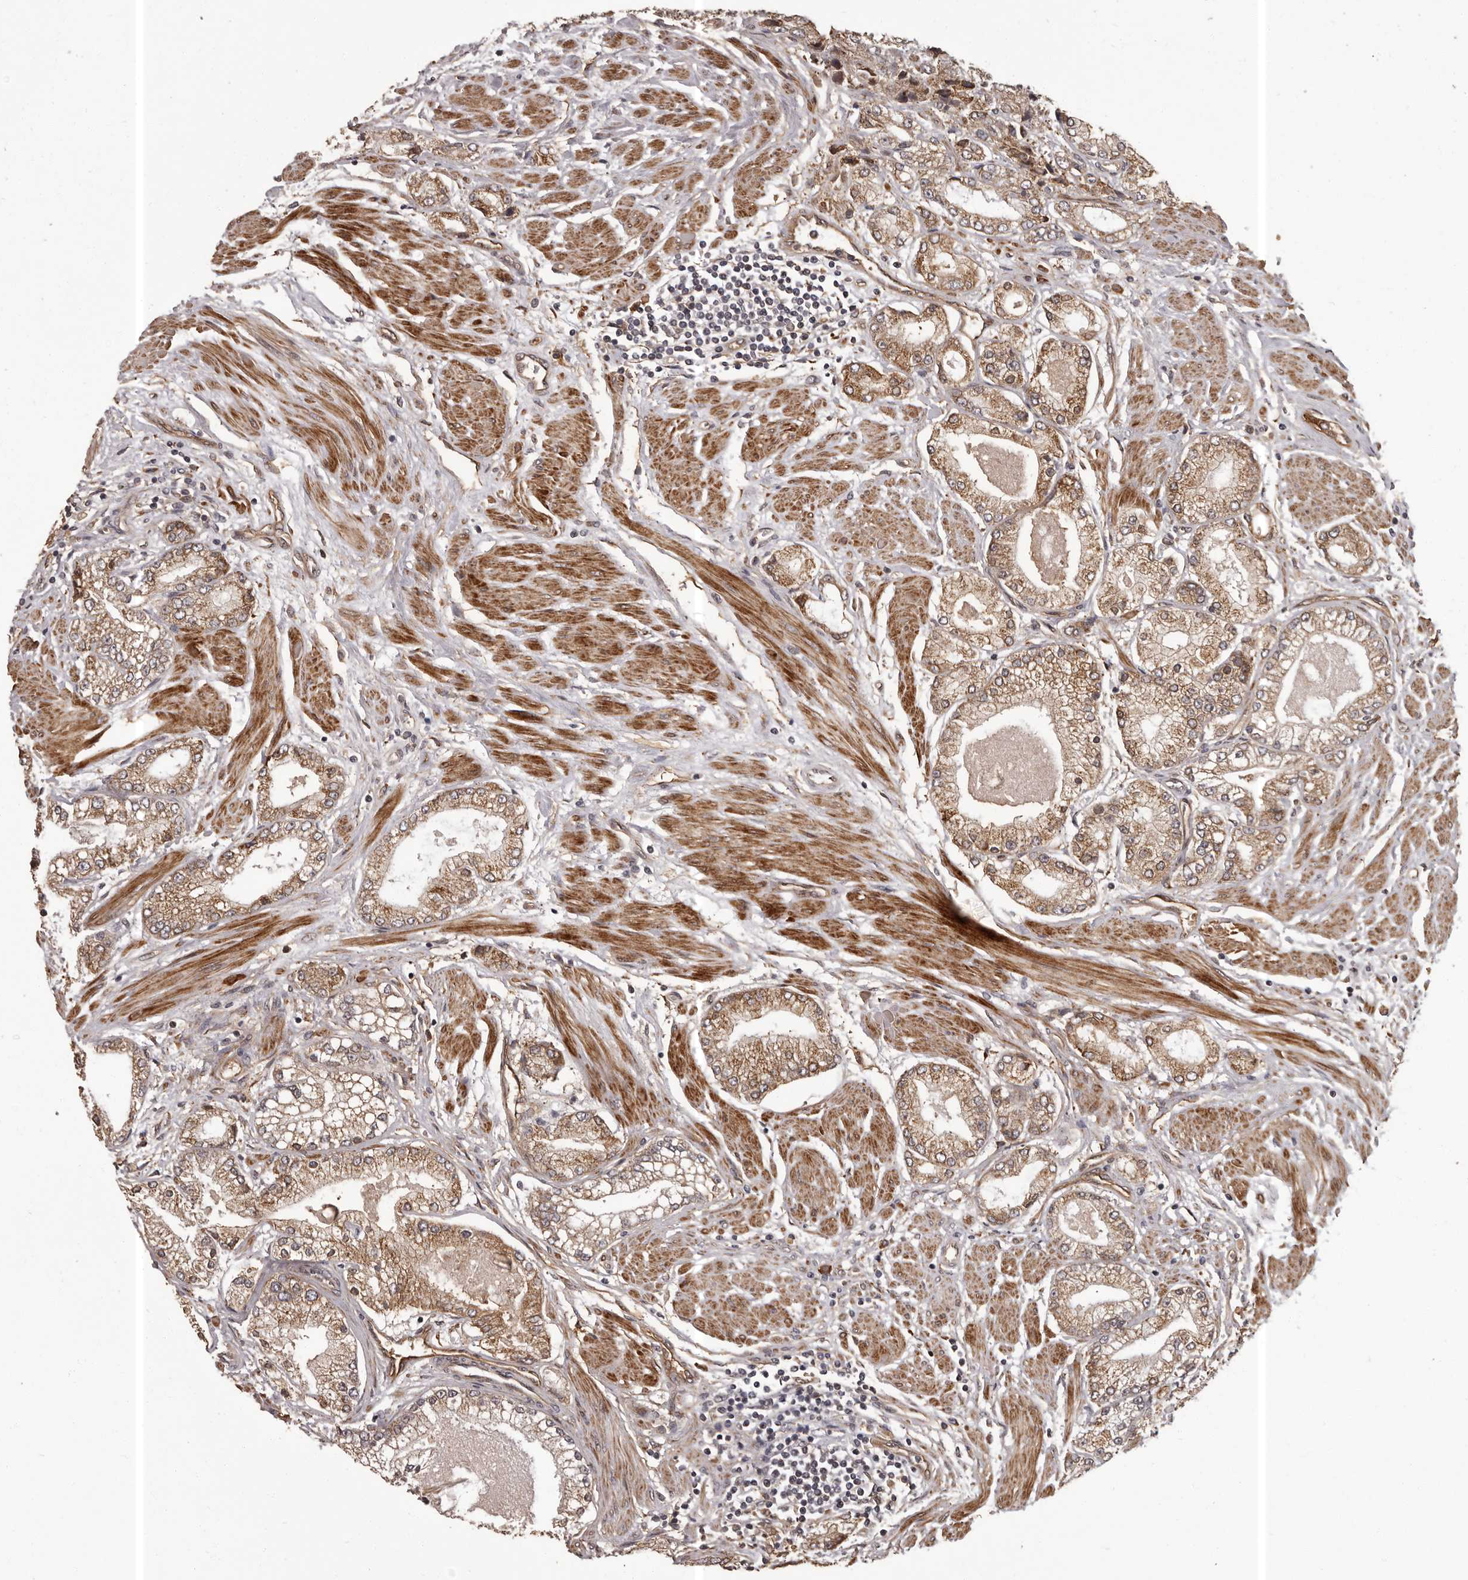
{"staining": {"intensity": "moderate", "quantity": ">75%", "location": "cytoplasmic/membranous"}, "tissue": "prostate cancer", "cell_type": "Tumor cells", "image_type": "cancer", "snomed": [{"axis": "morphology", "description": "Adenocarcinoma, High grade"}, {"axis": "topography", "description": "Prostate"}], "caption": "Immunohistochemistry (IHC) of prostate cancer demonstrates medium levels of moderate cytoplasmic/membranous staining in approximately >75% of tumor cells.", "gene": "SLITRK6", "patient": {"sex": "male", "age": 50}}